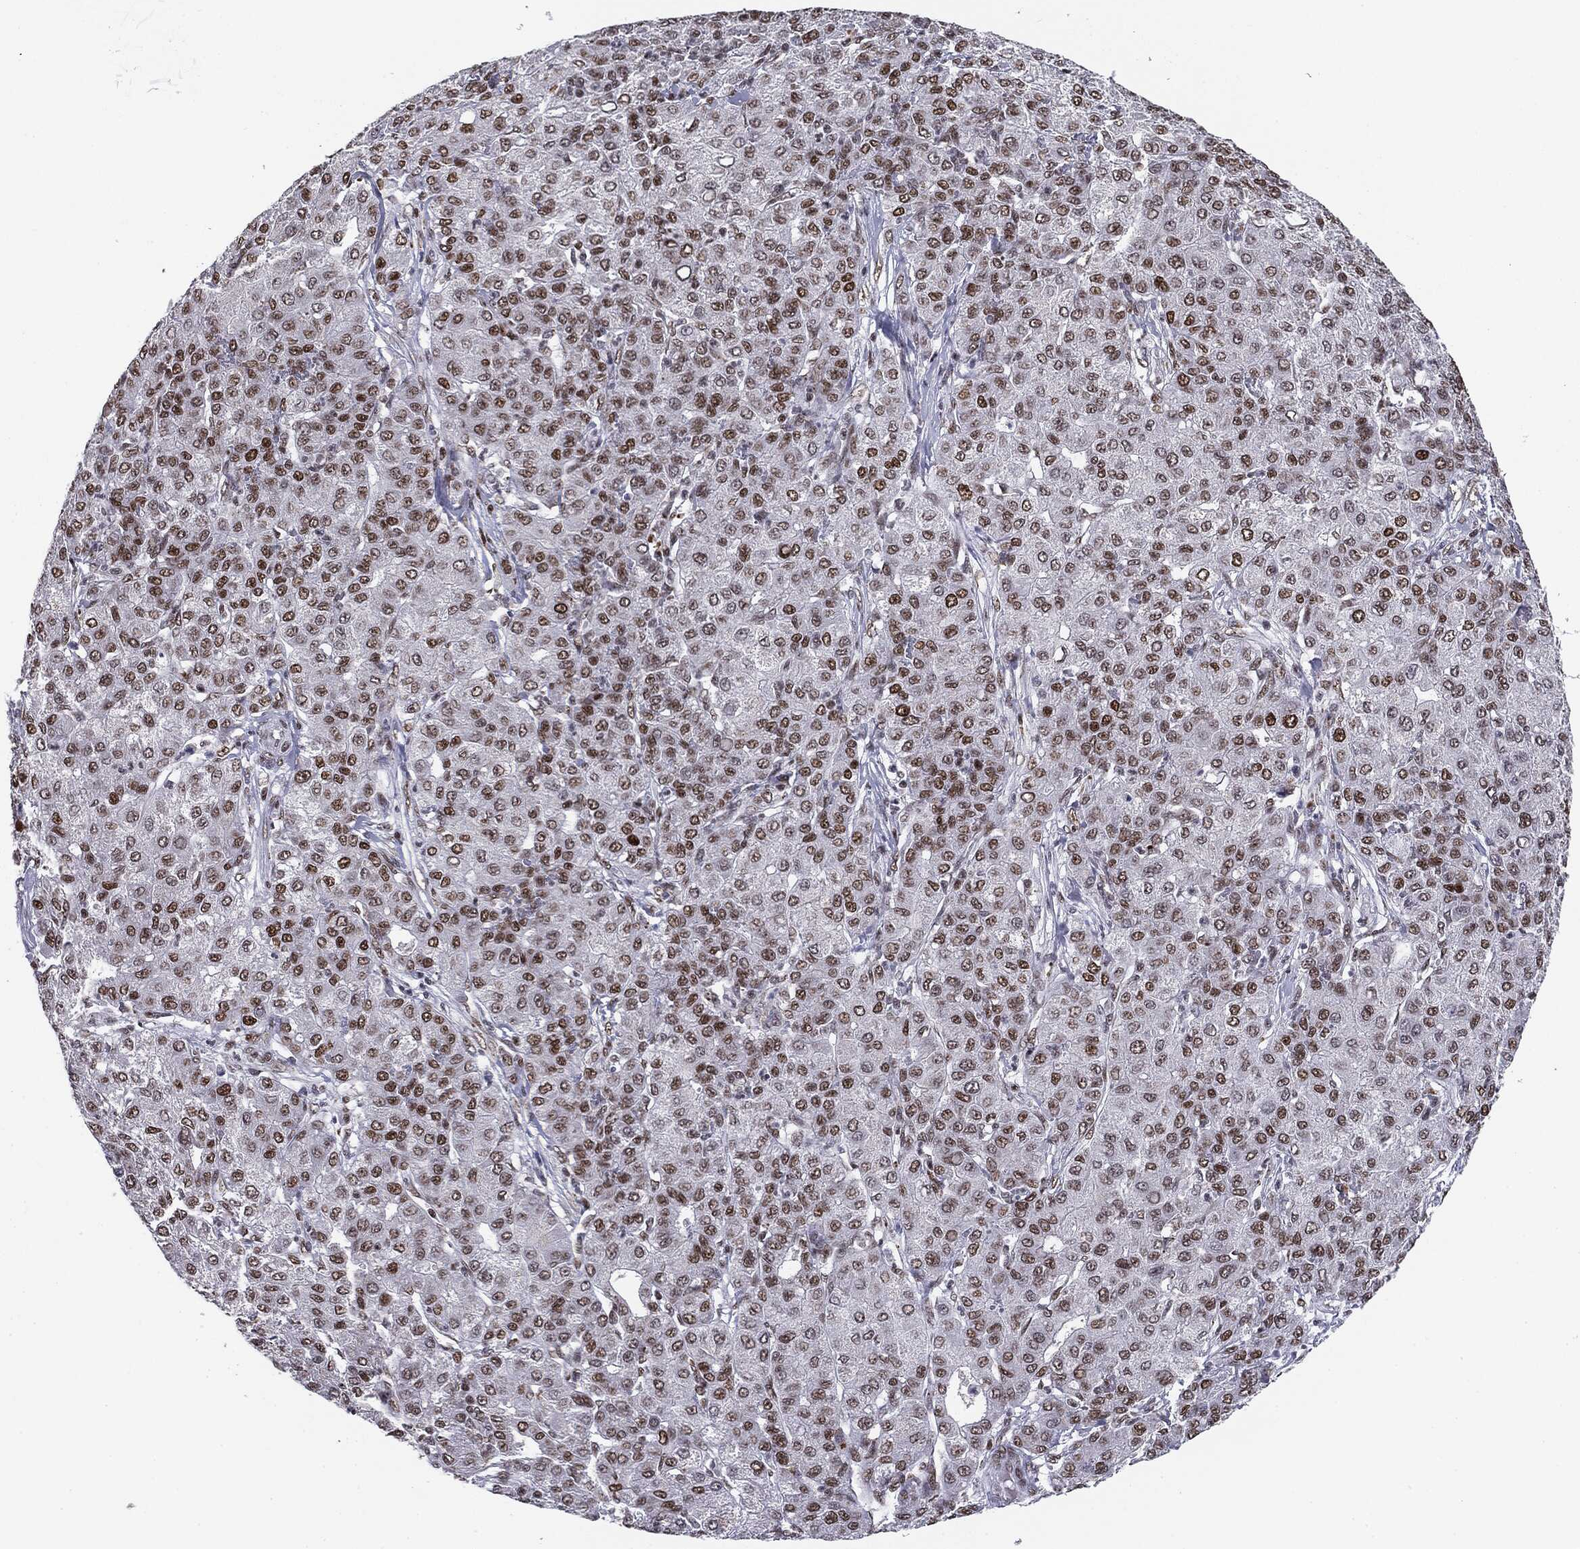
{"staining": {"intensity": "strong", "quantity": ">75%", "location": "nuclear"}, "tissue": "liver cancer", "cell_type": "Tumor cells", "image_type": "cancer", "snomed": [{"axis": "morphology", "description": "Carcinoma, Hepatocellular, NOS"}, {"axis": "topography", "description": "Liver"}], "caption": "Protein expression analysis of hepatocellular carcinoma (liver) reveals strong nuclear expression in about >75% of tumor cells. (Brightfield microscopy of DAB IHC at high magnification).", "gene": "MDC1", "patient": {"sex": "male", "age": 65}}